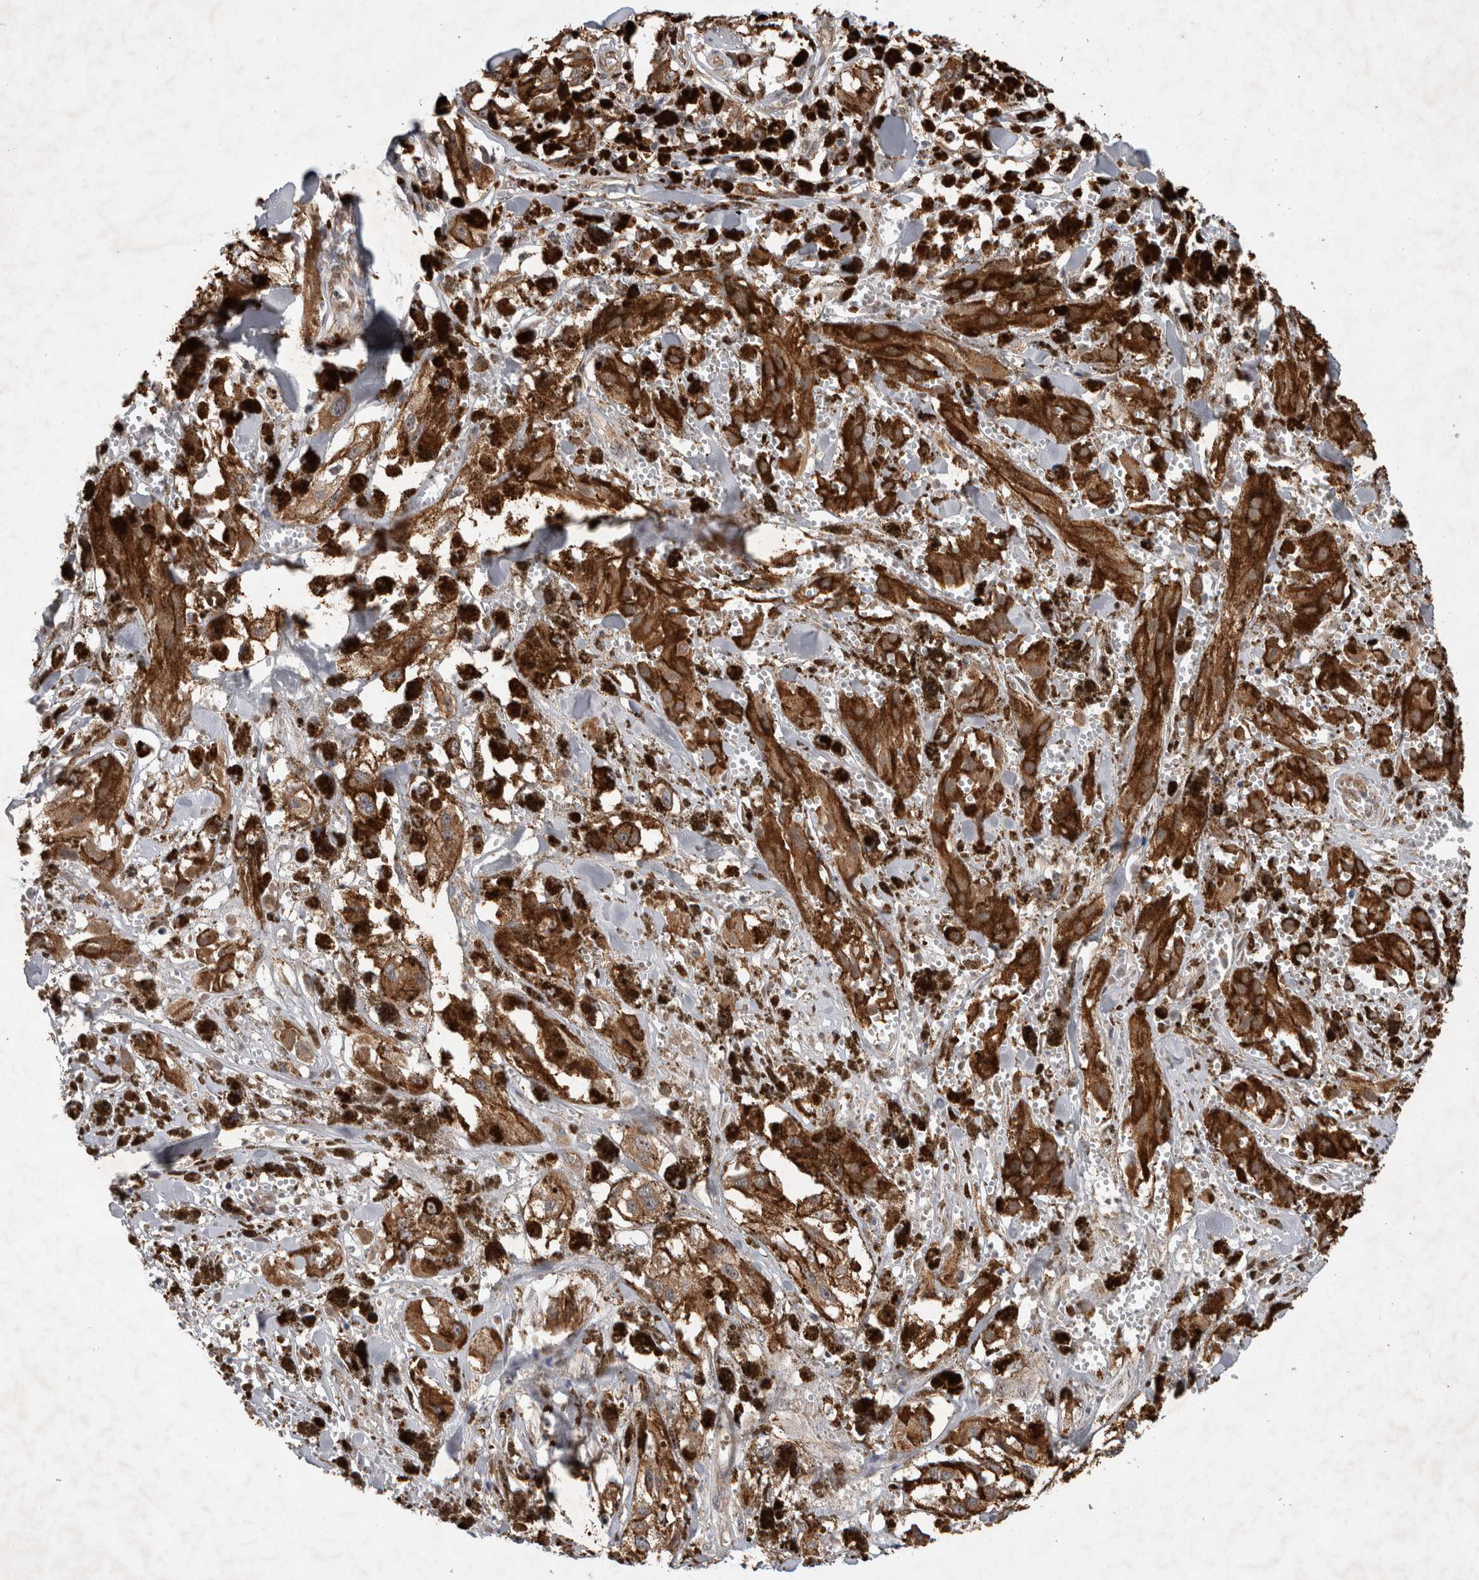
{"staining": {"intensity": "moderate", "quantity": ">75%", "location": "cytoplasmic/membranous"}, "tissue": "melanoma", "cell_type": "Tumor cells", "image_type": "cancer", "snomed": [{"axis": "morphology", "description": "Malignant melanoma, NOS"}, {"axis": "topography", "description": "Skin"}], "caption": "Immunohistochemistry (IHC) staining of malignant melanoma, which displays medium levels of moderate cytoplasmic/membranous staining in about >75% of tumor cells indicating moderate cytoplasmic/membranous protein expression. The staining was performed using DAB (3,3'-diaminobenzidine) (brown) for protein detection and nuclei were counterstained in hematoxylin (blue).", "gene": "ADGRL3", "patient": {"sex": "male", "age": 88}}